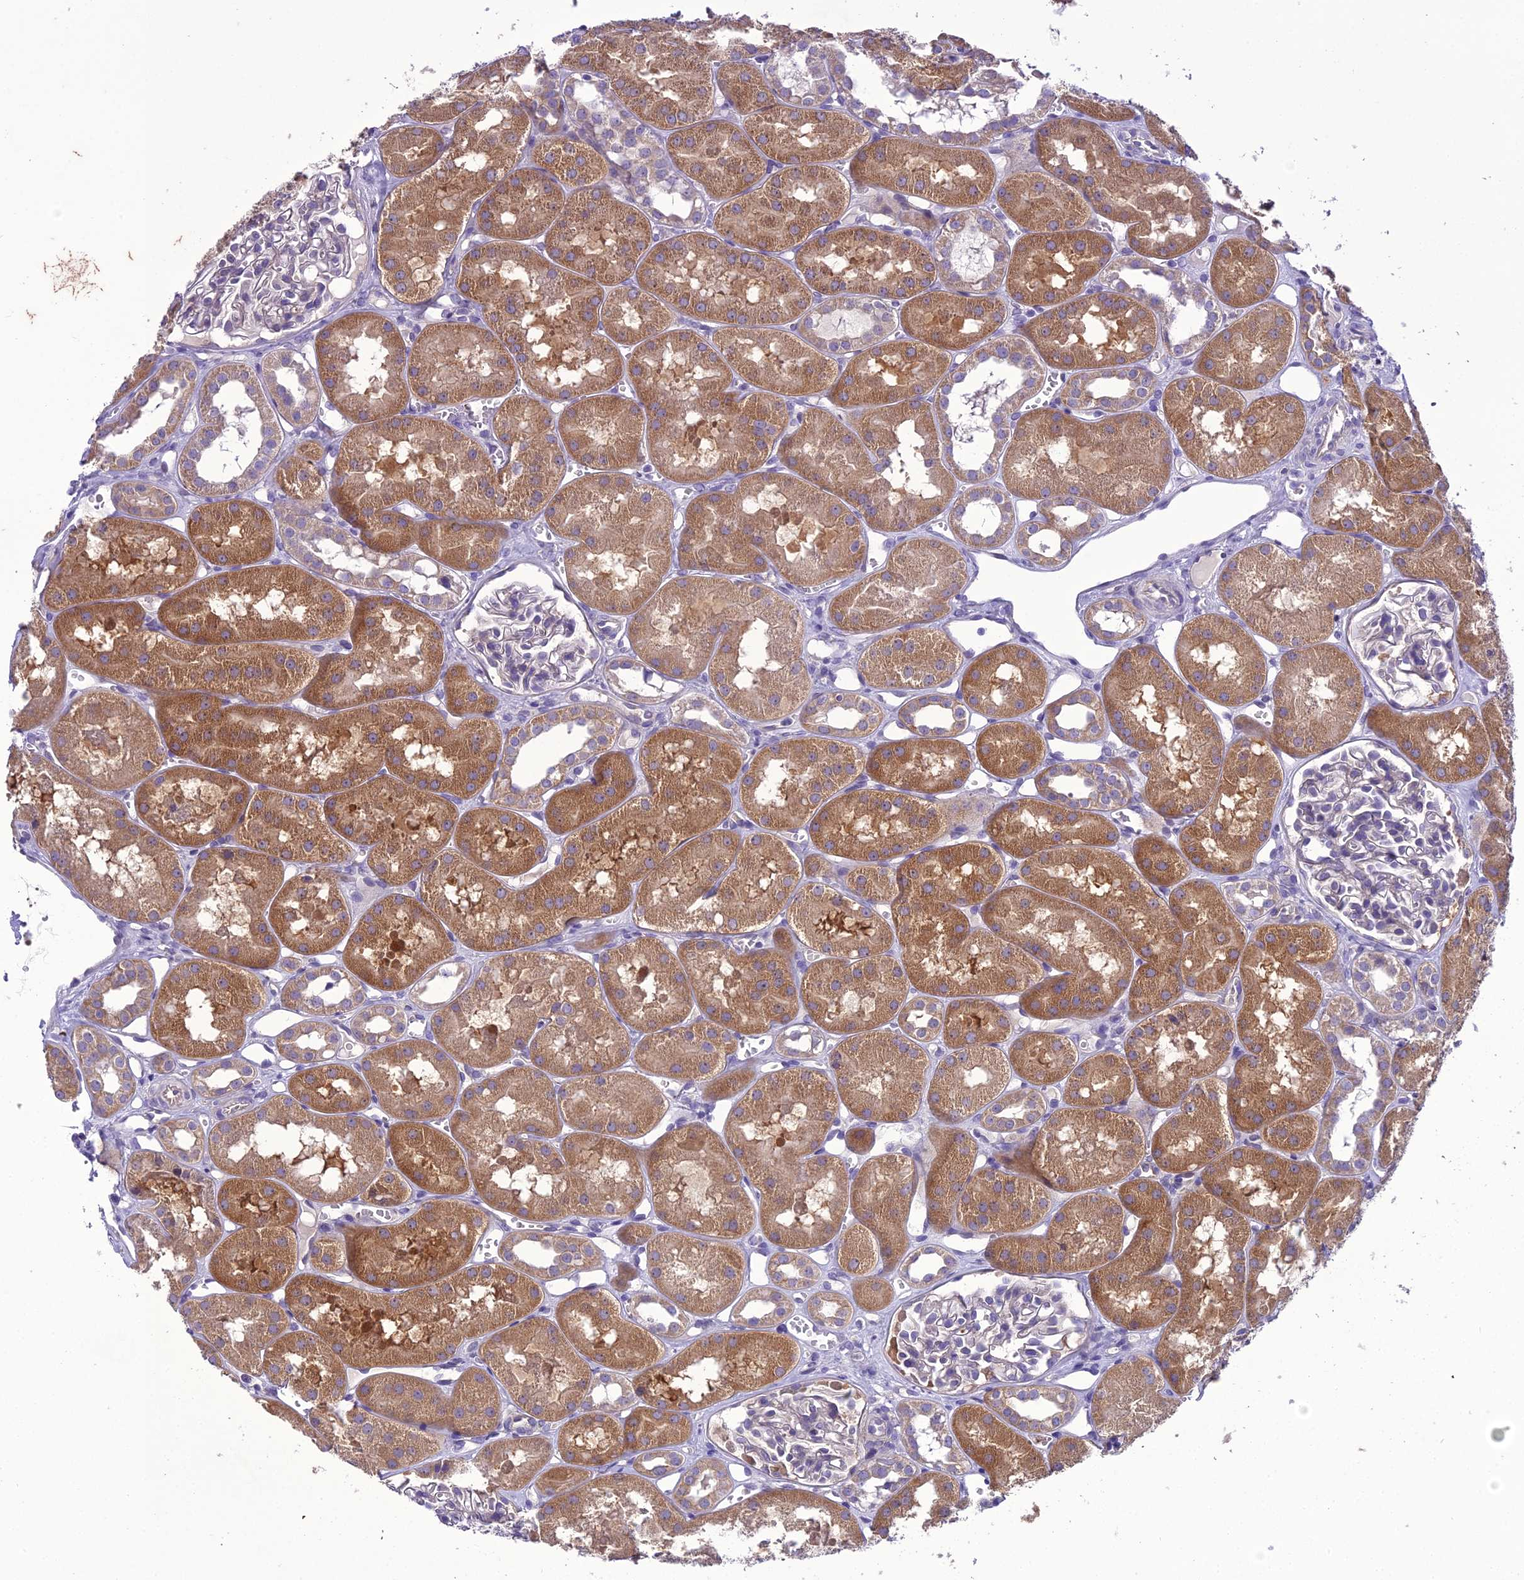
{"staining": {"intensity": "negative", "quantity": "none", "location": "none"}, "tissue": "kidney", "cell_type": "Cells in glomeruli", "image_type": "normal", "snomed": [{"axis": "morphology", "description": "Normal tissue, NOS"}, {"axis": "topography", "description": "Kidney"}], "caption": "This is an immunohistochemistry (IHC) micrograph of normal kidney. There is no staining in cells in glomeruli.", "gene": "SCRT1", "patient": {"sex": "male", "age": 16}}